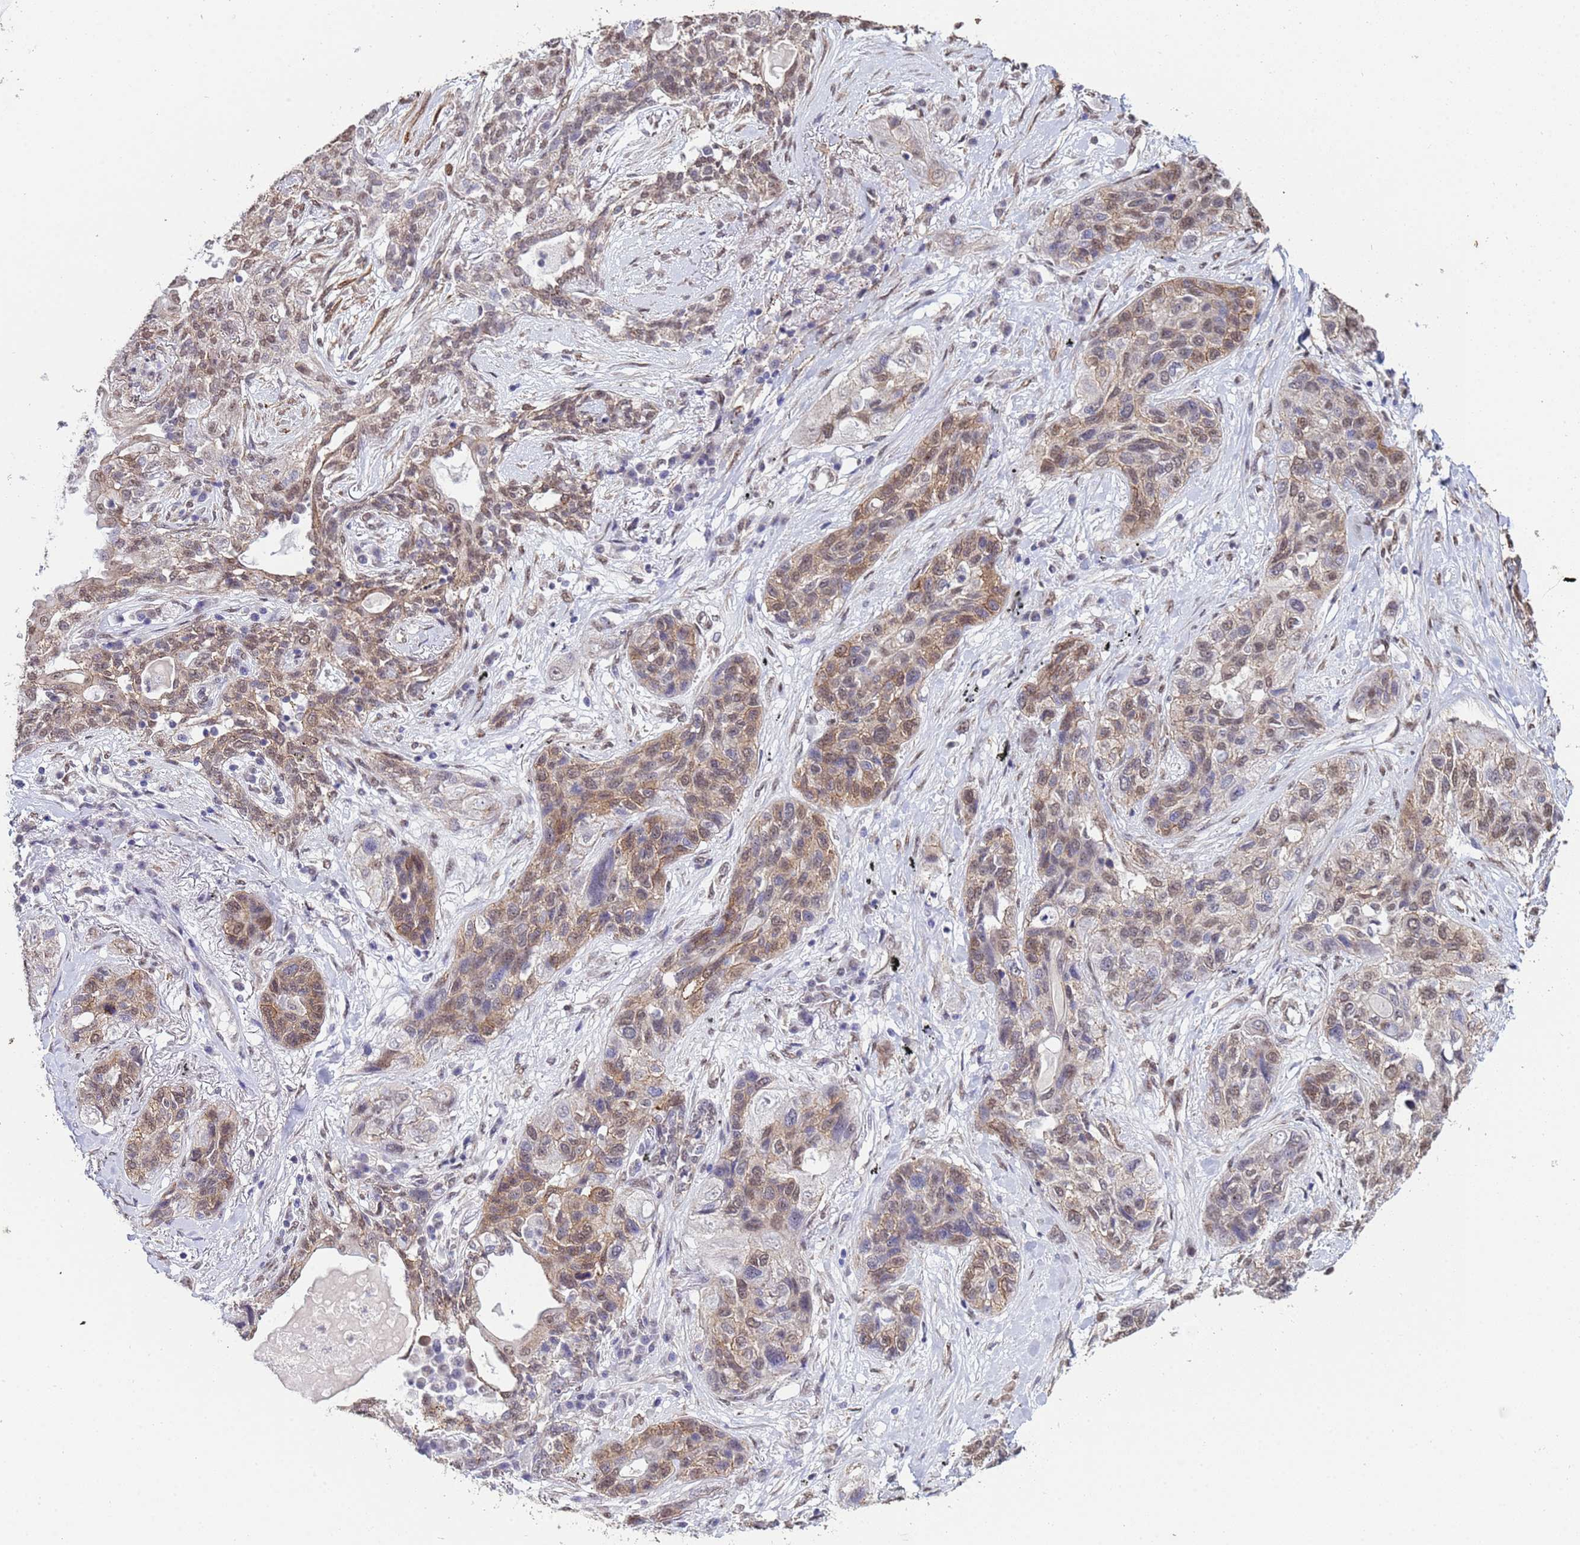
{"staining": {"intensity": "moderate", "quantity": ">75%", "location": "cytoplasmic/membranous,nuclear"}, "tissue": "lung cancer", "cell_type": "Tumor cells", "image_type": "cancer", "snomed": [{"axis": "morphology", "description": "Squamous cell carcinoma, NOS"}, {"axis": "topography", "description": "Lung"}], "caption": "Brown immunohistochemical staining in squamous cell carcinoma (lung) displays moderate cytoplasmic/membranous and nuclear positivity in approximately >75% of tumor cells.", "gene": "TRIP6", "patient": {"sex": "female", "age": 70}}